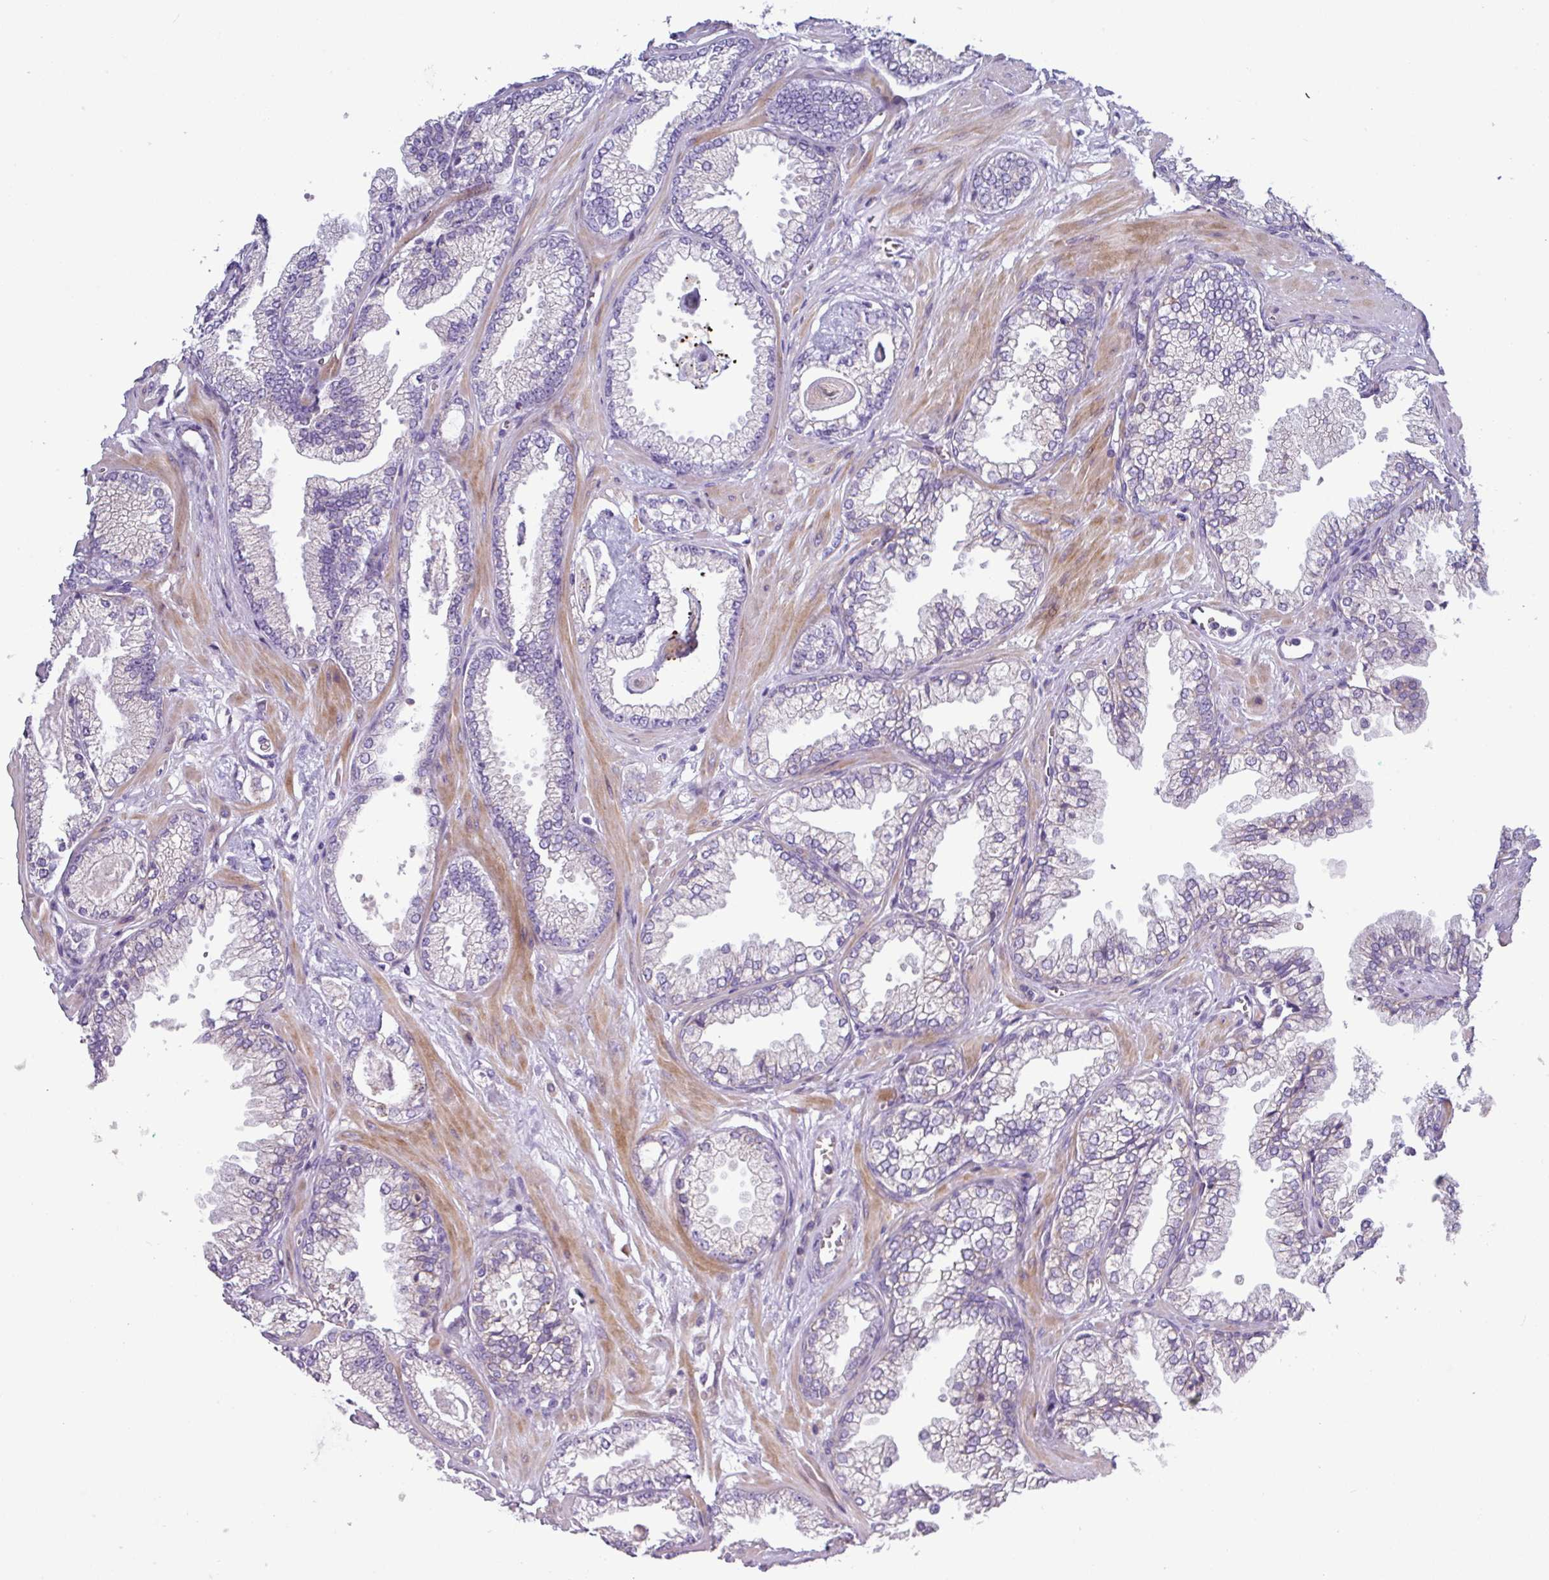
{"staining": {"intensity": "negative", "quantity": "none", "location": "none"}, "tissue": "prostate cancer", "cell_type": "Tumor cells", "image_type": "cancer", "snomed": [{"axis": "morphology", "description": "Adenocarcinoma, Low grade"}, {"axis": "topography", "description": "Prostate"}], "caption": "The photomicrograph demonstrates no significant expression in tumor cells of prostate cancer. (Brightfield microscopy of DAB immunohistochemistry (IHC) at high magnification).", "gene": "RGS16", "patient": {"sex": "male", "age": 60}}